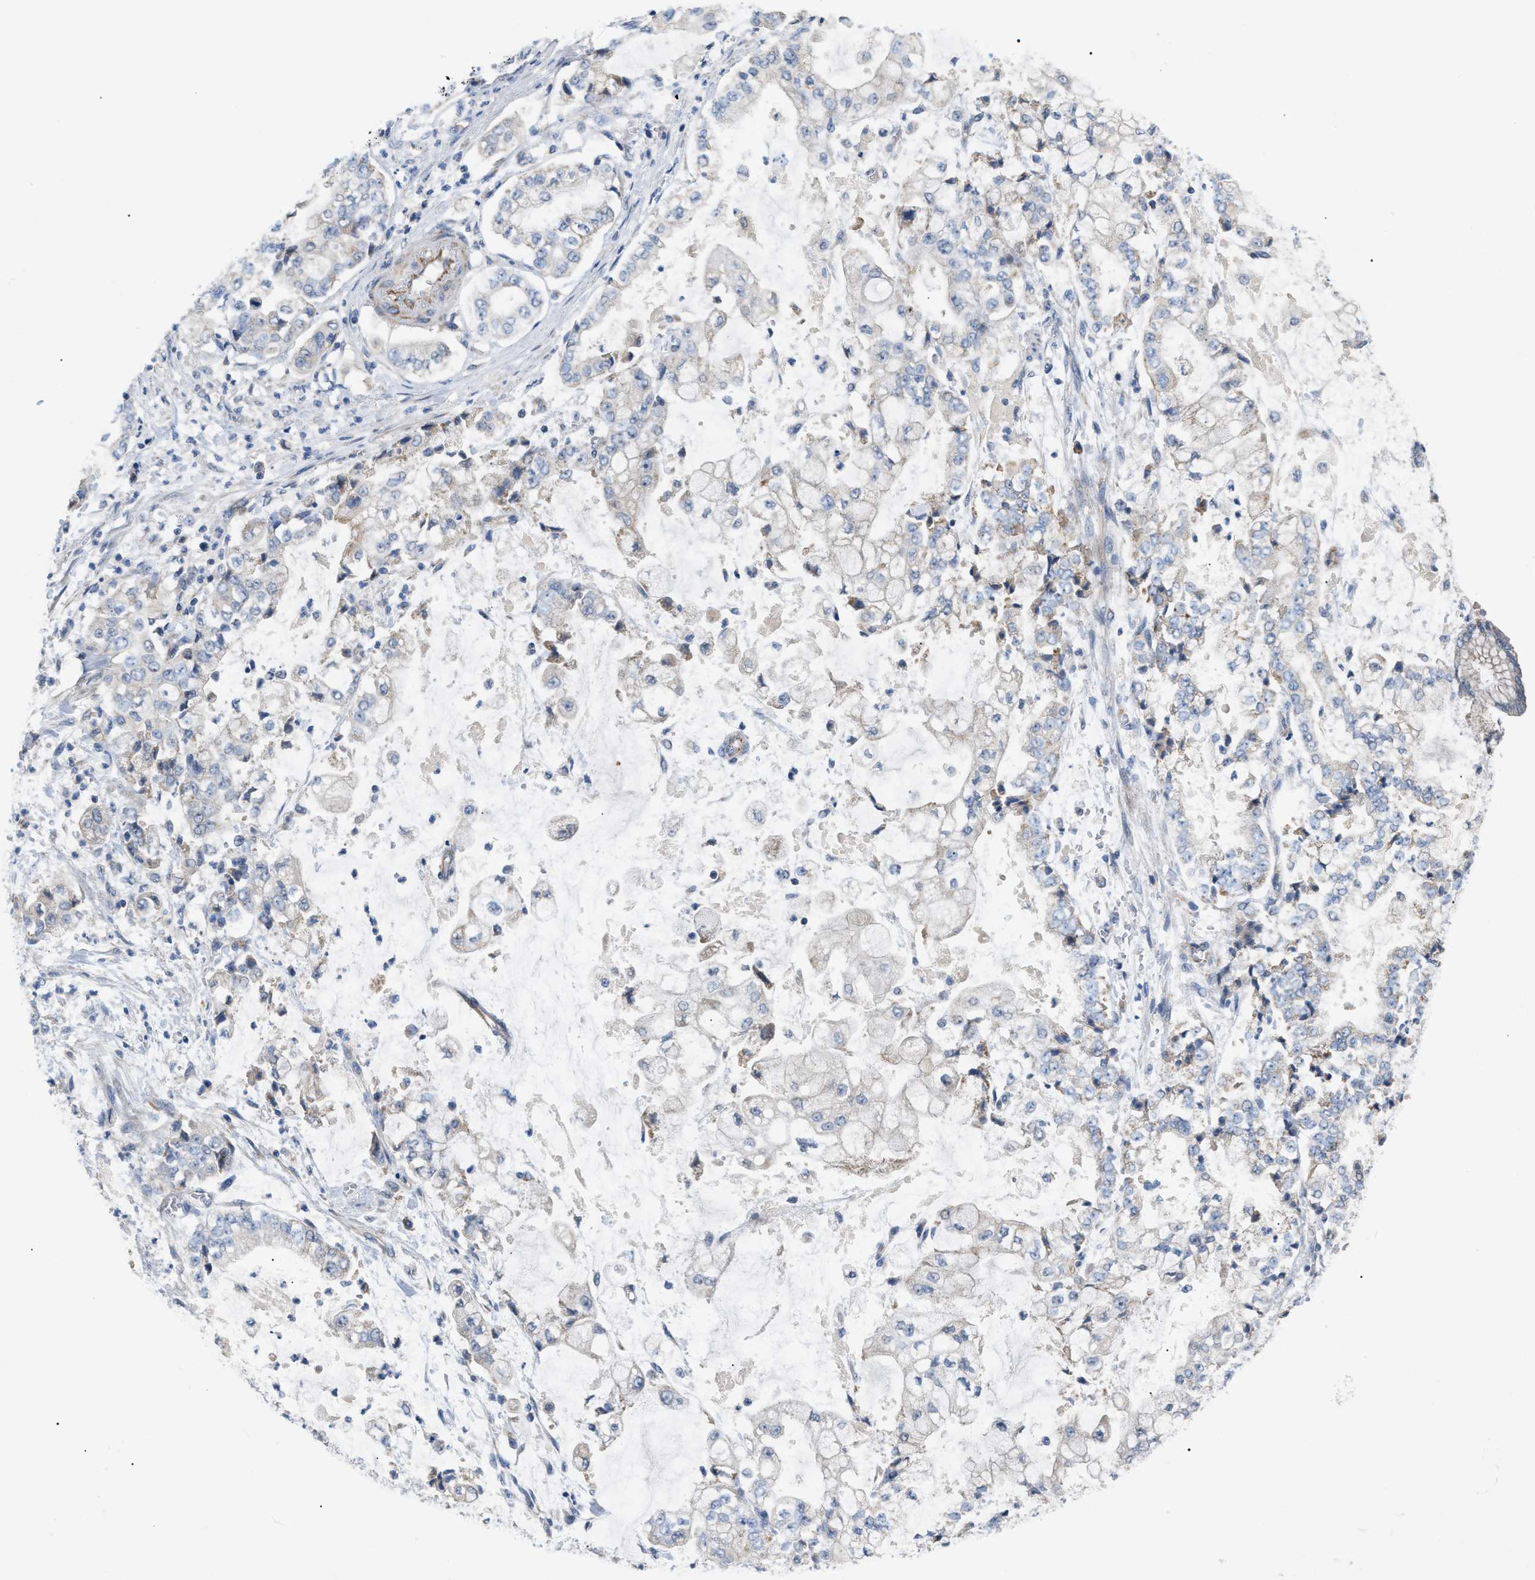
{"staining": {"intensity": "negative", "quantity": "none", "location": "none"}, "tissue": "stomach cancer", "cell_type": "Tumor cells", "image_type": "cancer", "snomed": [{"axis": "morphology", "description": "Adenocarcinoma, NOS"}, {"axis": "topography", "description": "Stomach"}], "caption": "Stomach cancer was stained to show a protein in brown. There is no significant expression in tumor cells. (DAB (3,3'-diaminobenzidine) immunohistochemistry (IHC), high magnification).", "gene": "DHX58", "patient": {"sex": "male", "age": 76}}